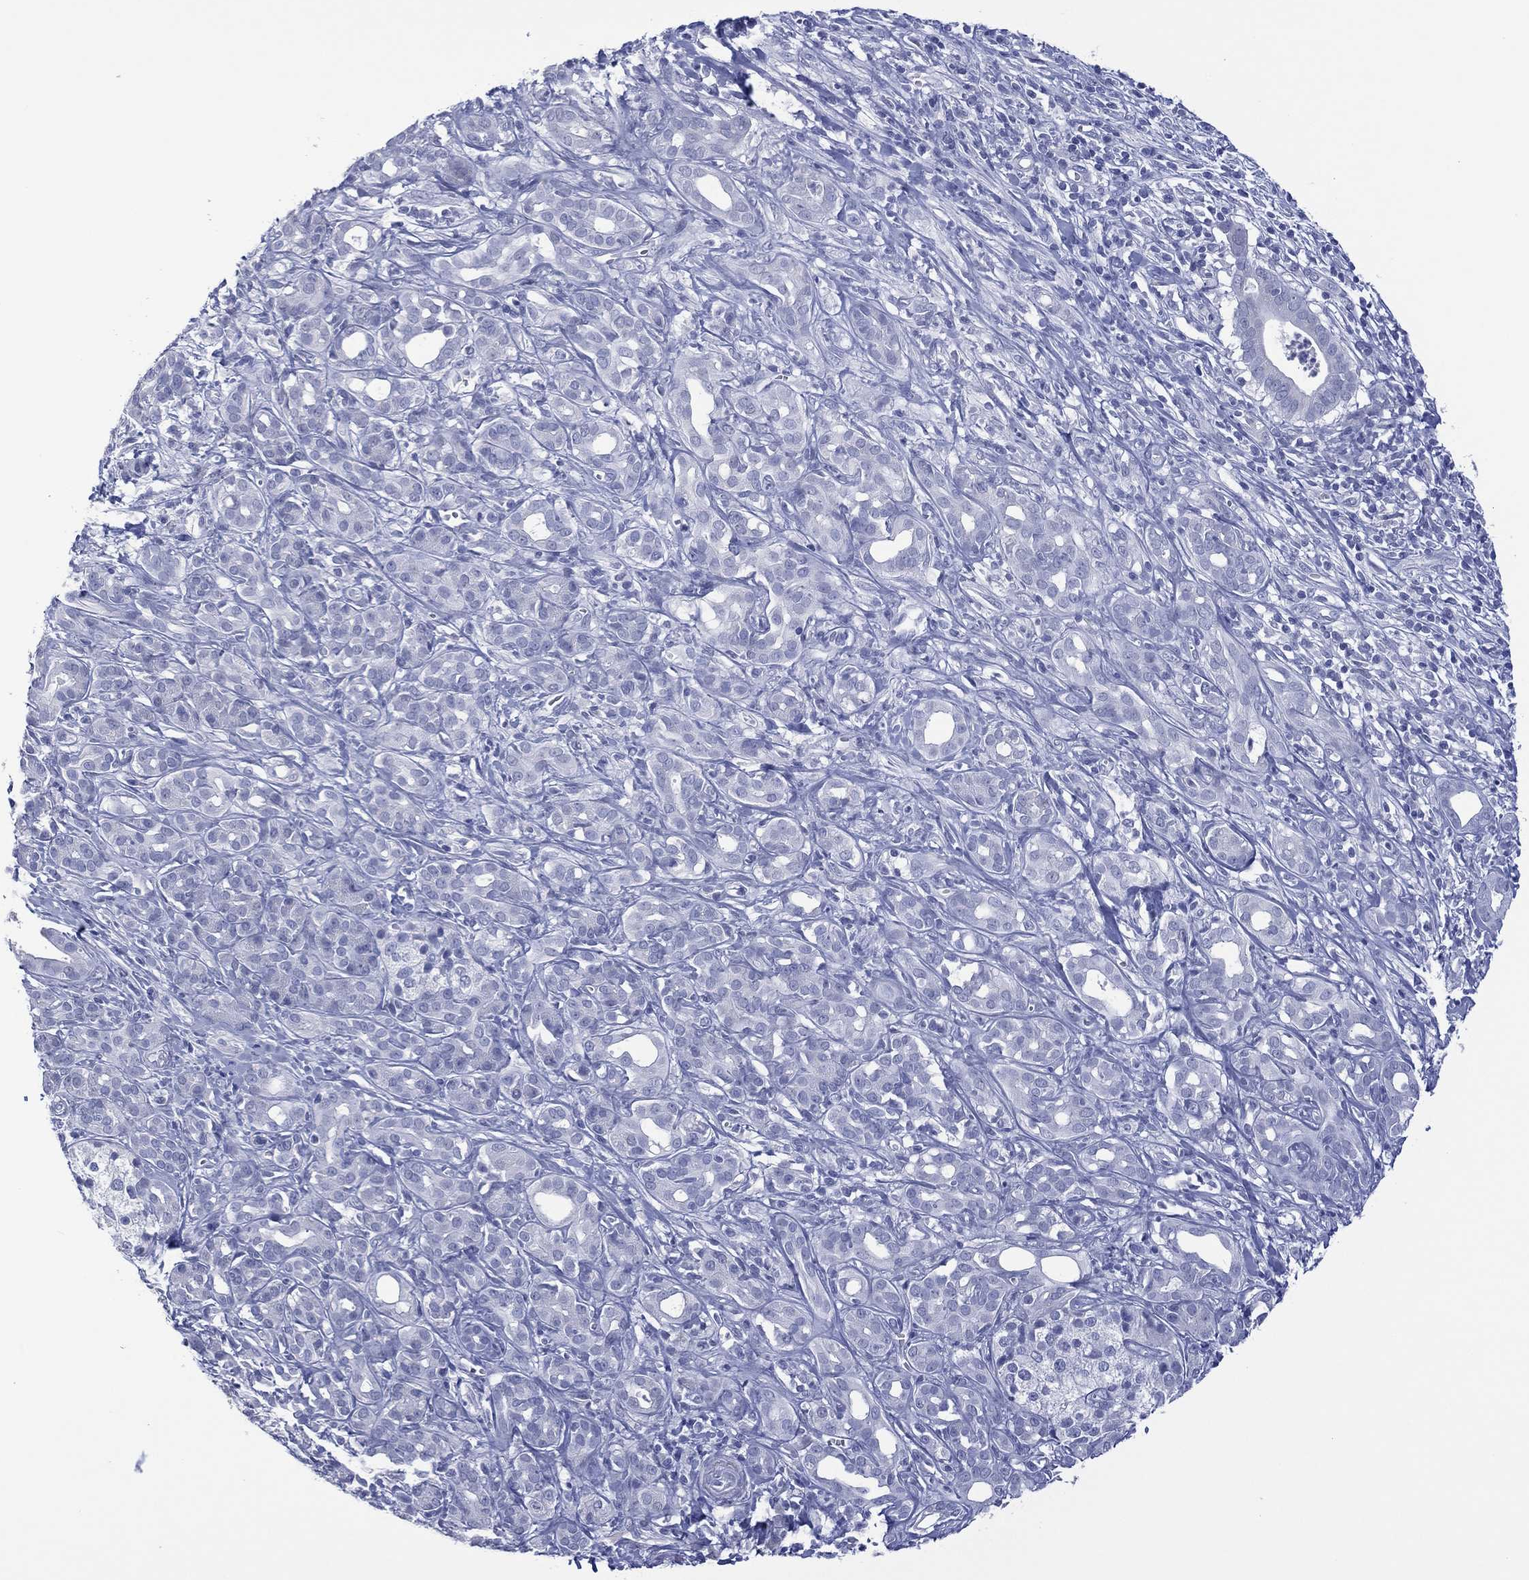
{"staining": {"intensity": "negative", "quantity": "none", "location": "none"}, "tissue": "pancreatic cancer", "cell_type": "Tumor cells", "image_type": "cancer", "snomed": [{"axis": "morphology", "description": "Adenocarcinoma, NOS"}, {"axis": "topography", "description": "Pancreas"}], "caption": "The micrograph shows no staining of tumor cells in pancreatic adenocarcinoma.", "gene": "UTF1", "patient": {"sex": "male", "age": 61}}